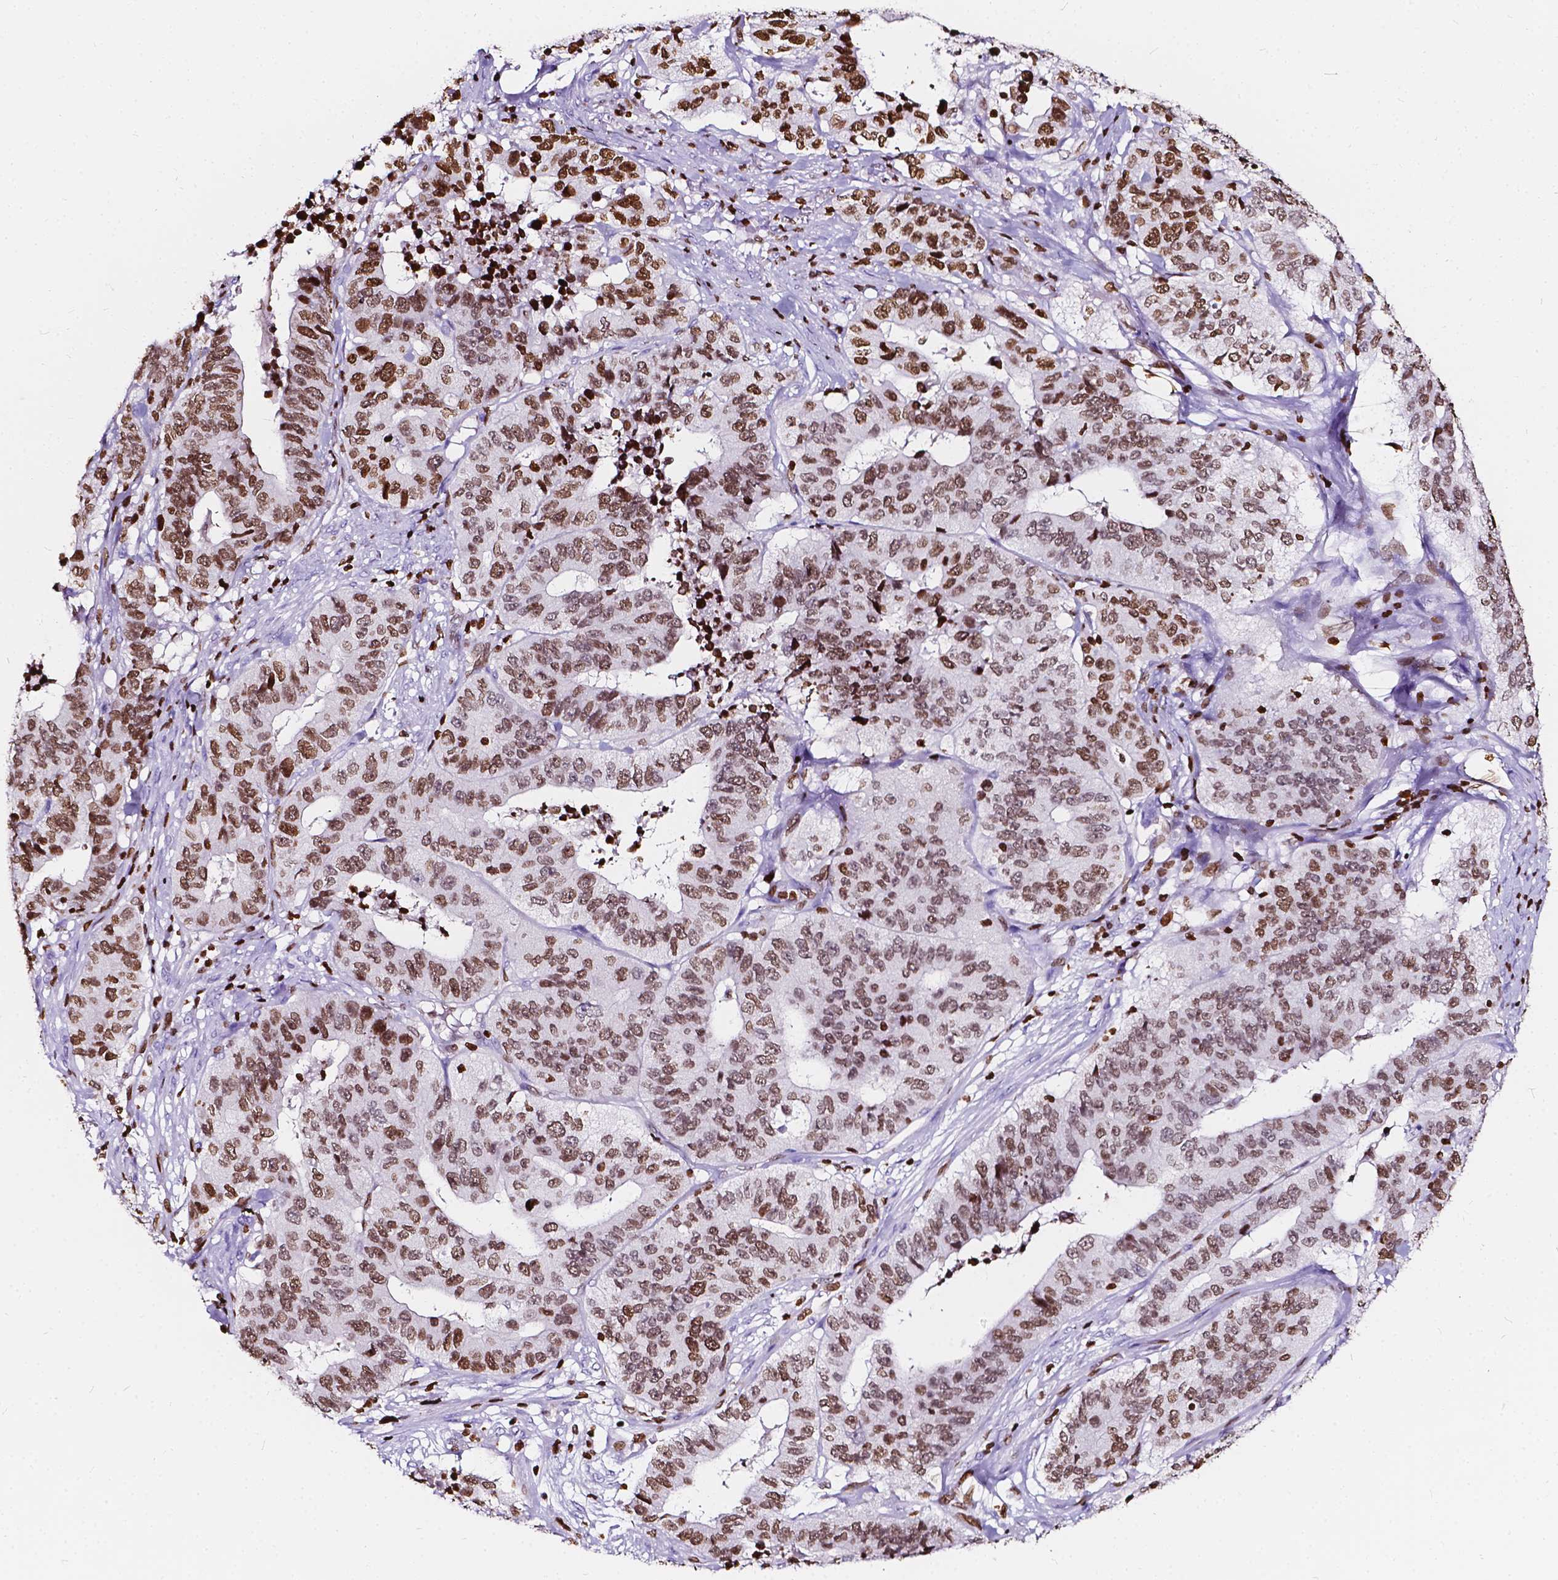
{"staining": {"intensity": "moderate", "quantity": ">75%", "location": "nuclear"}, "tissue": "stomach cancer", "cell_type": "Tumor cells", "image_type": "cancer", "snomed": [{"axis": "morphology", "description": "Adenocarcinoma, NOS"}, {"axis": "topography", "description": "Stomach, upper"}], "caption": "Protein staining reveals moderate nuclear staining in about >75% of tumor cells in stomach cancer.", "gene": "CBY3", "patient": {"sex": "female", "age": 67}}